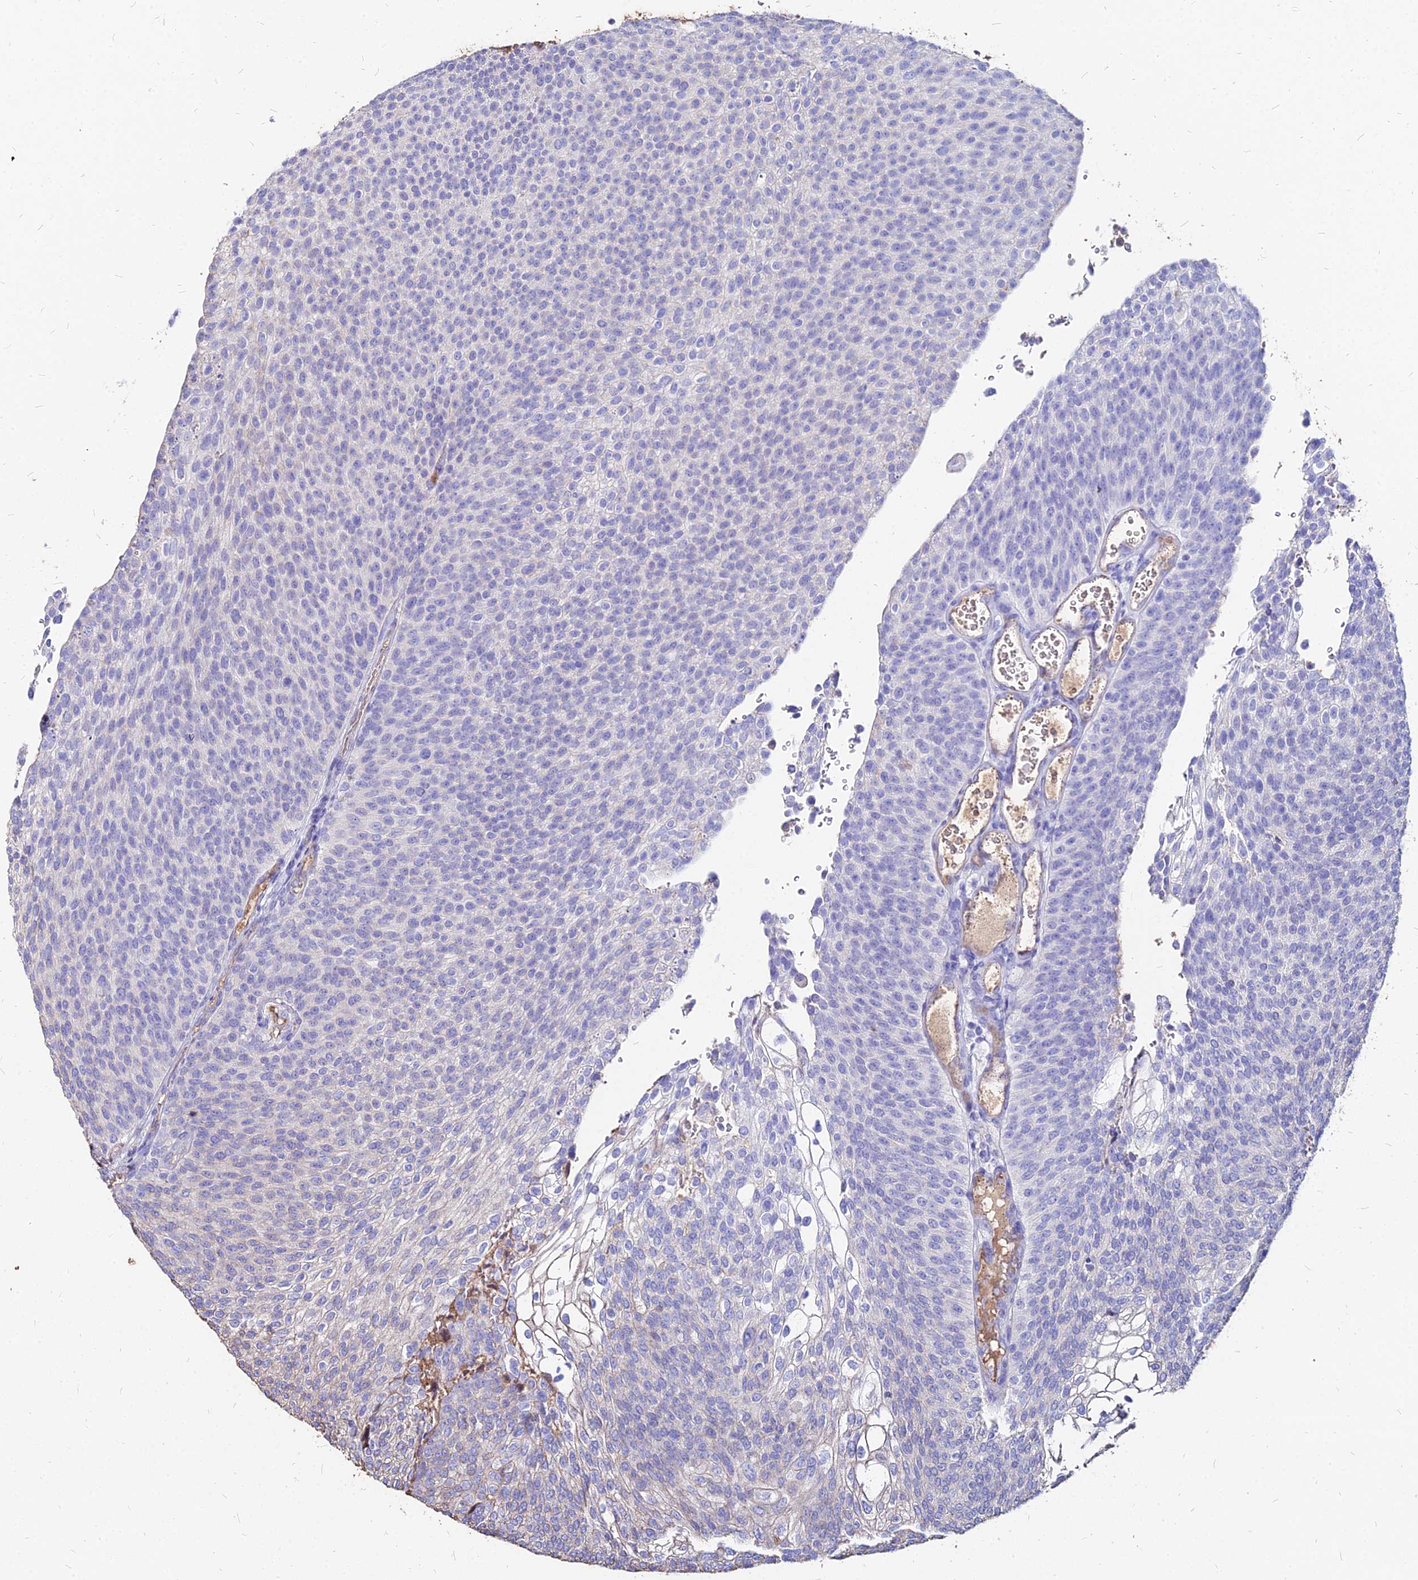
{"staining": {"intensity": "negative", "quantity": "none", "location": "none"}, "tissue": "urothelial cancer", "cell_type": "Tumor cells", "image_type": "cancer", "snomed": [{"axis": "morphology", "description": "Urothelial carcinoma, High grade"}, {"axis": "topography", "description": "Urinary bladder"}], "caption": "Urothelial cancer was stained to show a protein in brown. There is no significant staining in tumor cells.", "gene": "NME5", "patient": {"sex": "female", "age": 79}}